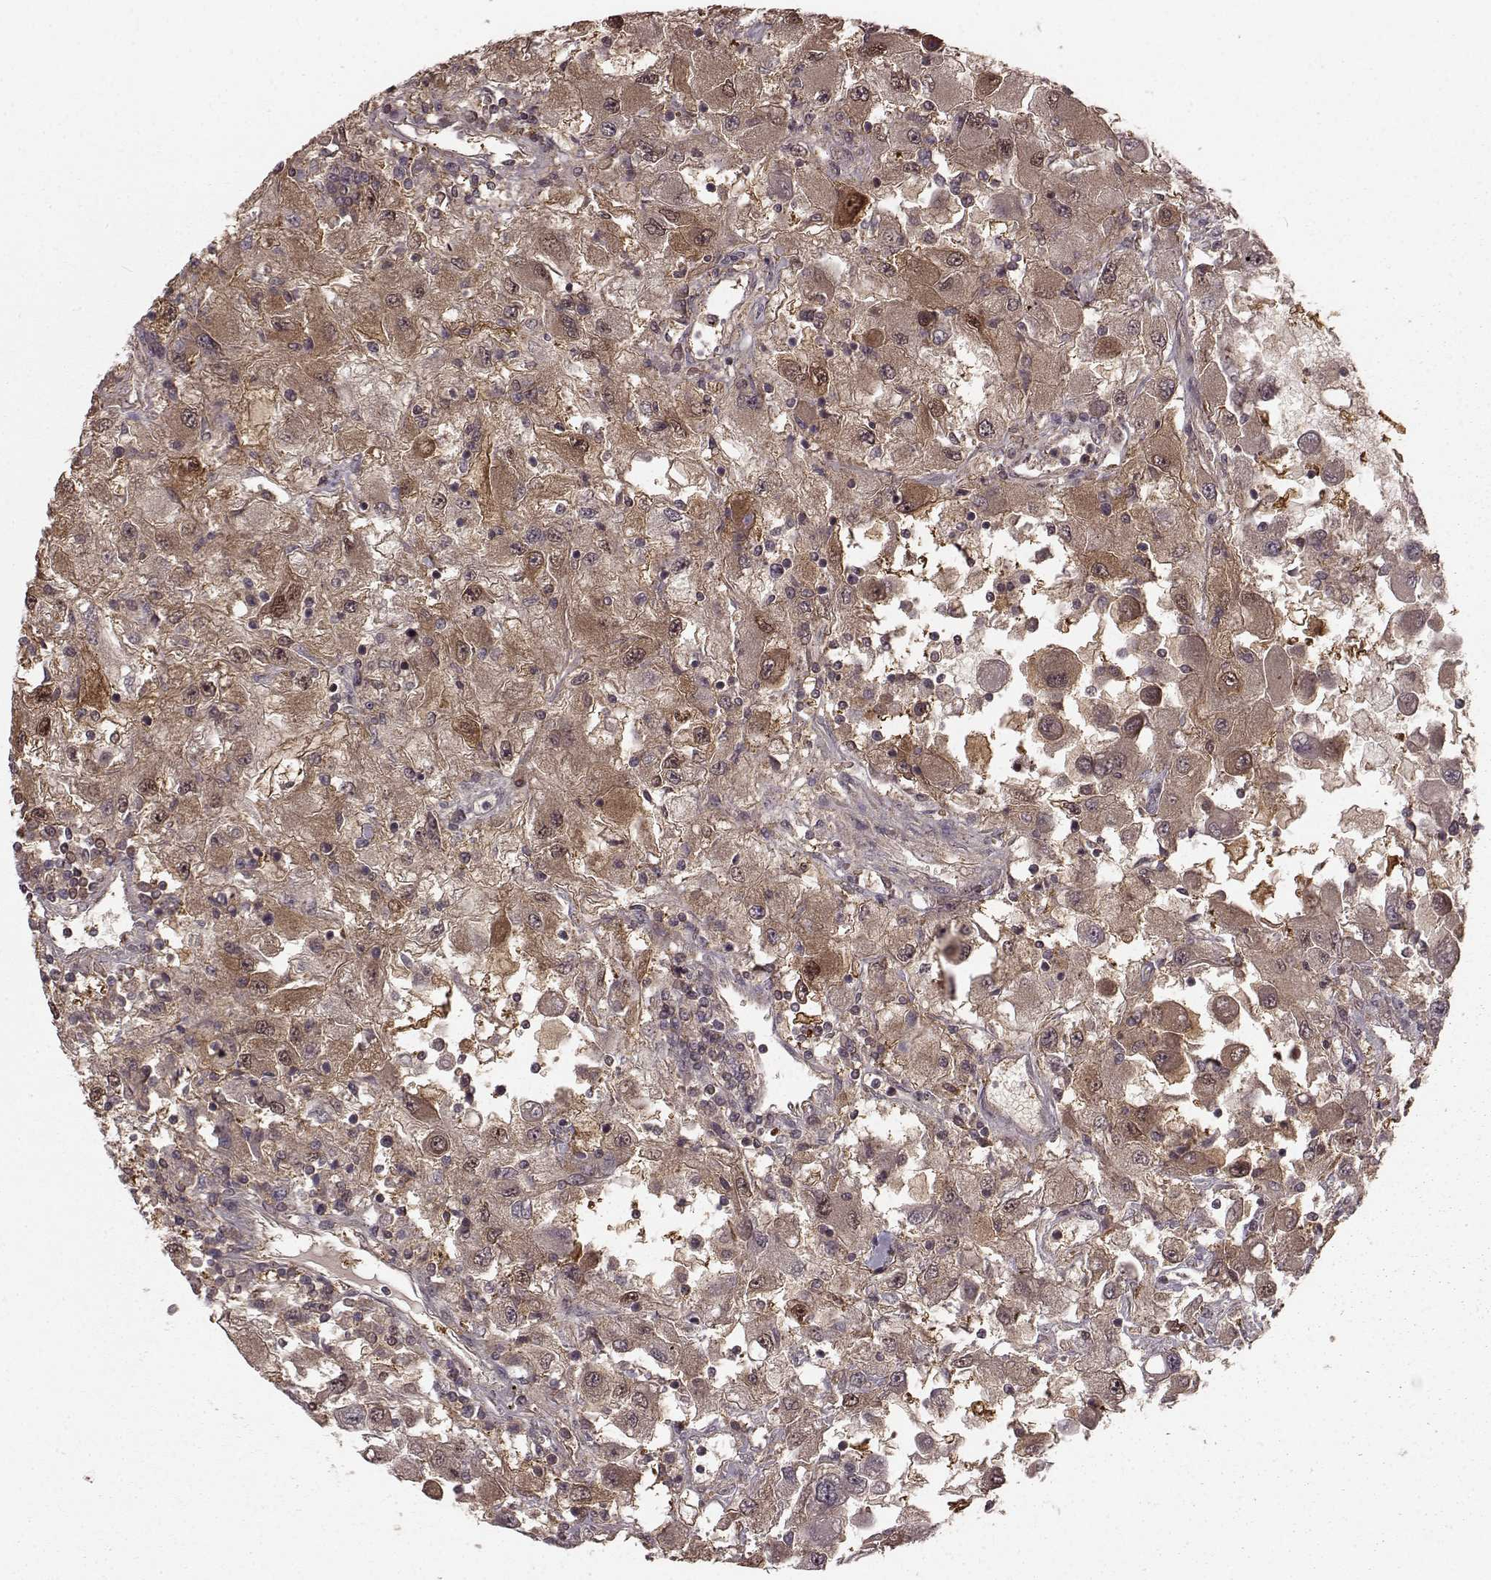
{"staining": {"intensity": "weak", "quantity": "25%-75%", "location": "cytoplasmic/membranous"}, "tissue": "renal cancer", "cell_type": "Tumor cells", "image_type": "cancer", "snomed": [{"axis": "morphology", "description": "Adenocarcinoma, NOS"}, {"axis": "topography", "description": "Kidney"}], "caption": "An image of renal cancer stained for a protein reveals weak cytoplasmic/membranous brown staining in tumor cells.", "gene": "GSS", "patient": {"sex": "female", "age": 67}}